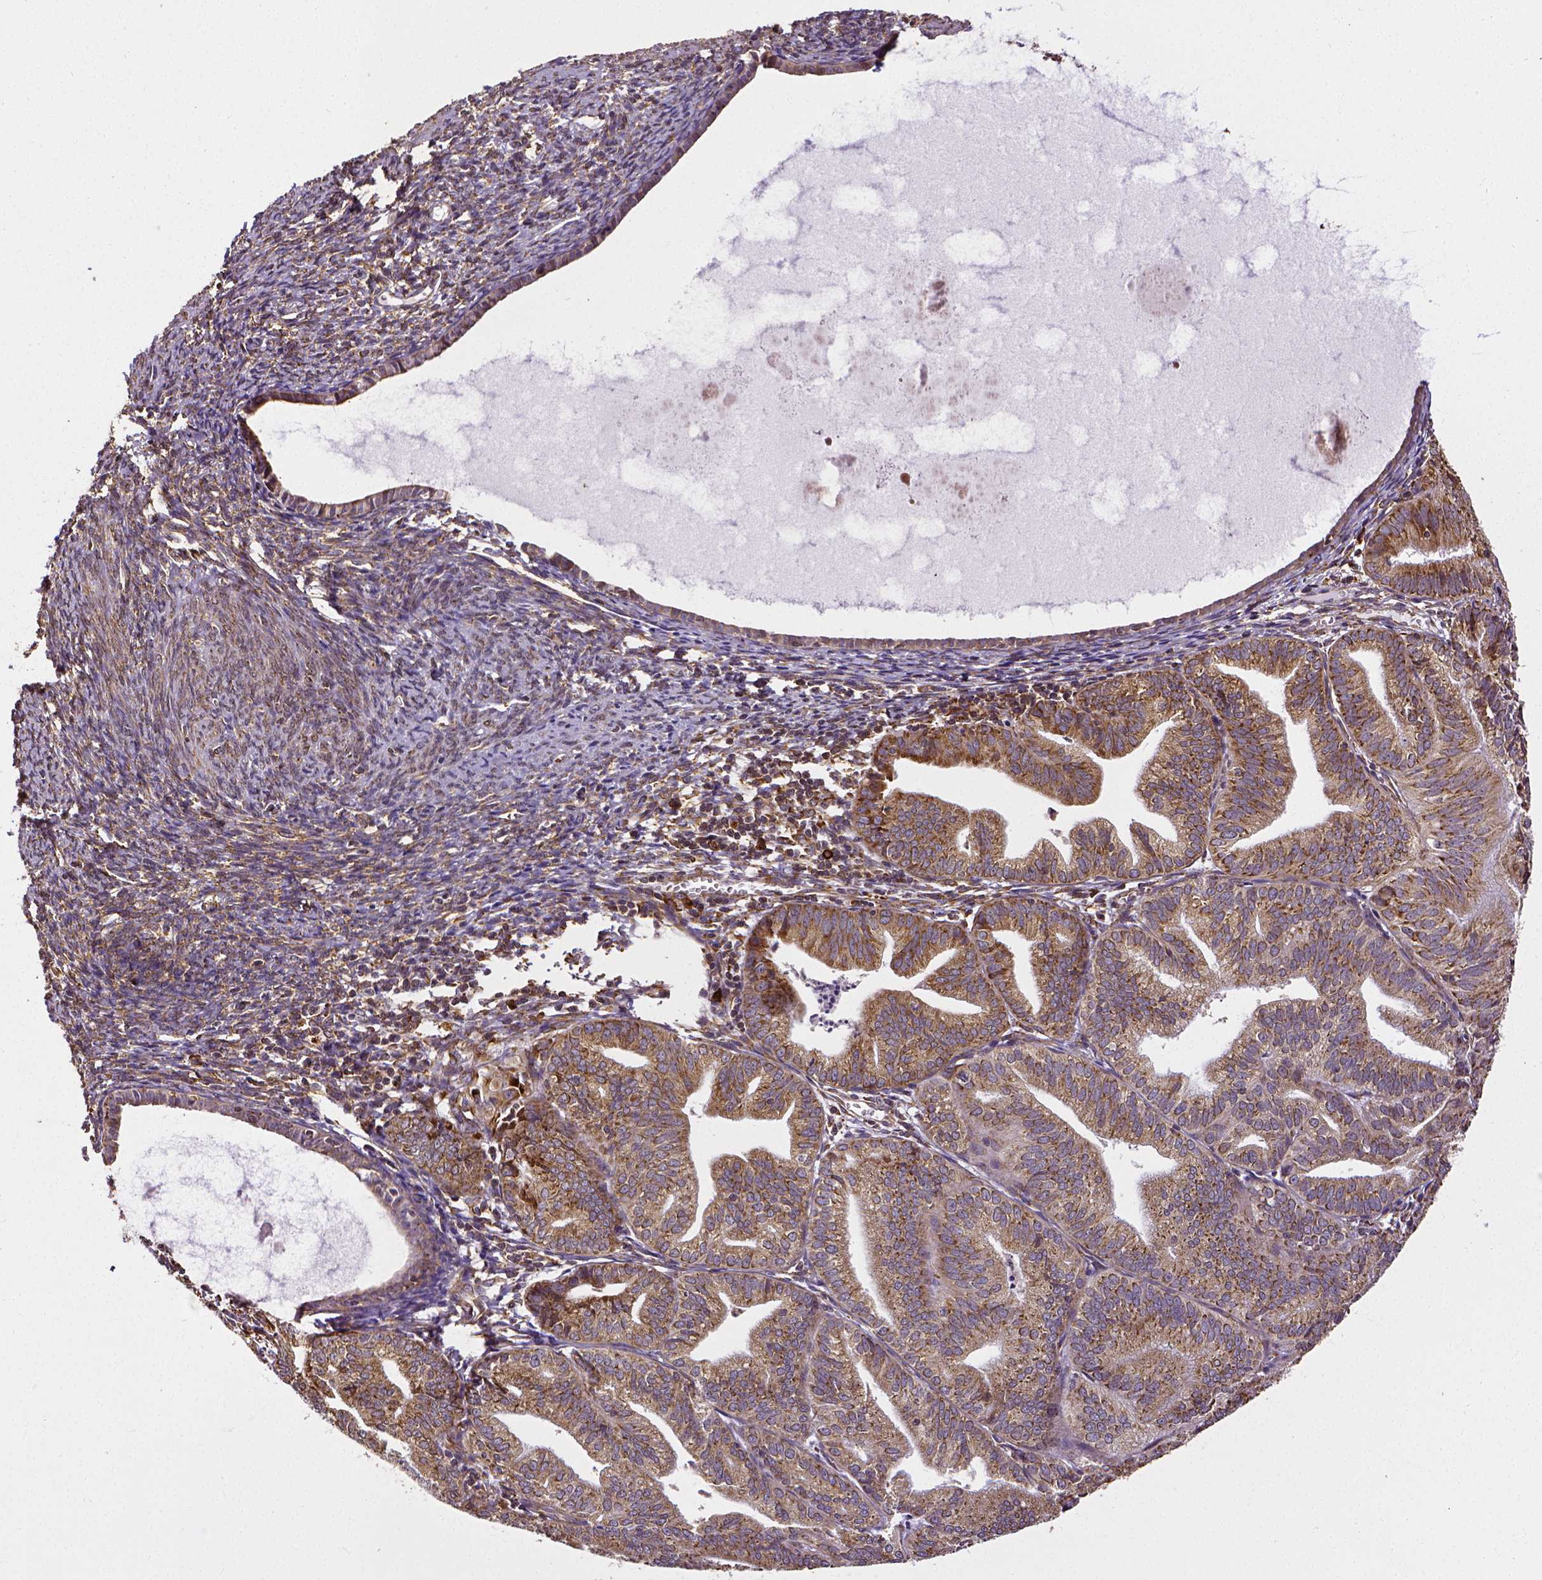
{"staining": {"intensity": "moderate", "quantity": ">75%", "location": "cytoplasmic/membranous"}, "tissue": "endometrial cancer", "cell_type": "Tumor cells", "image_type": "cancer", "snomed": [{"axis": "morphology", "description": "Adenocarcinoma, NOS"}, {"axis": "topography", "description": "Endometrium"}], "caption": "A high-resolution micrograph shows IHC staining of endometrial adenocarcinoma, which shows moderate cytoplasmic/membranous expression in approximately >75% of tumor cells.", "gene": "MTDH", "patient": {"sex": "female", "age": 70}}